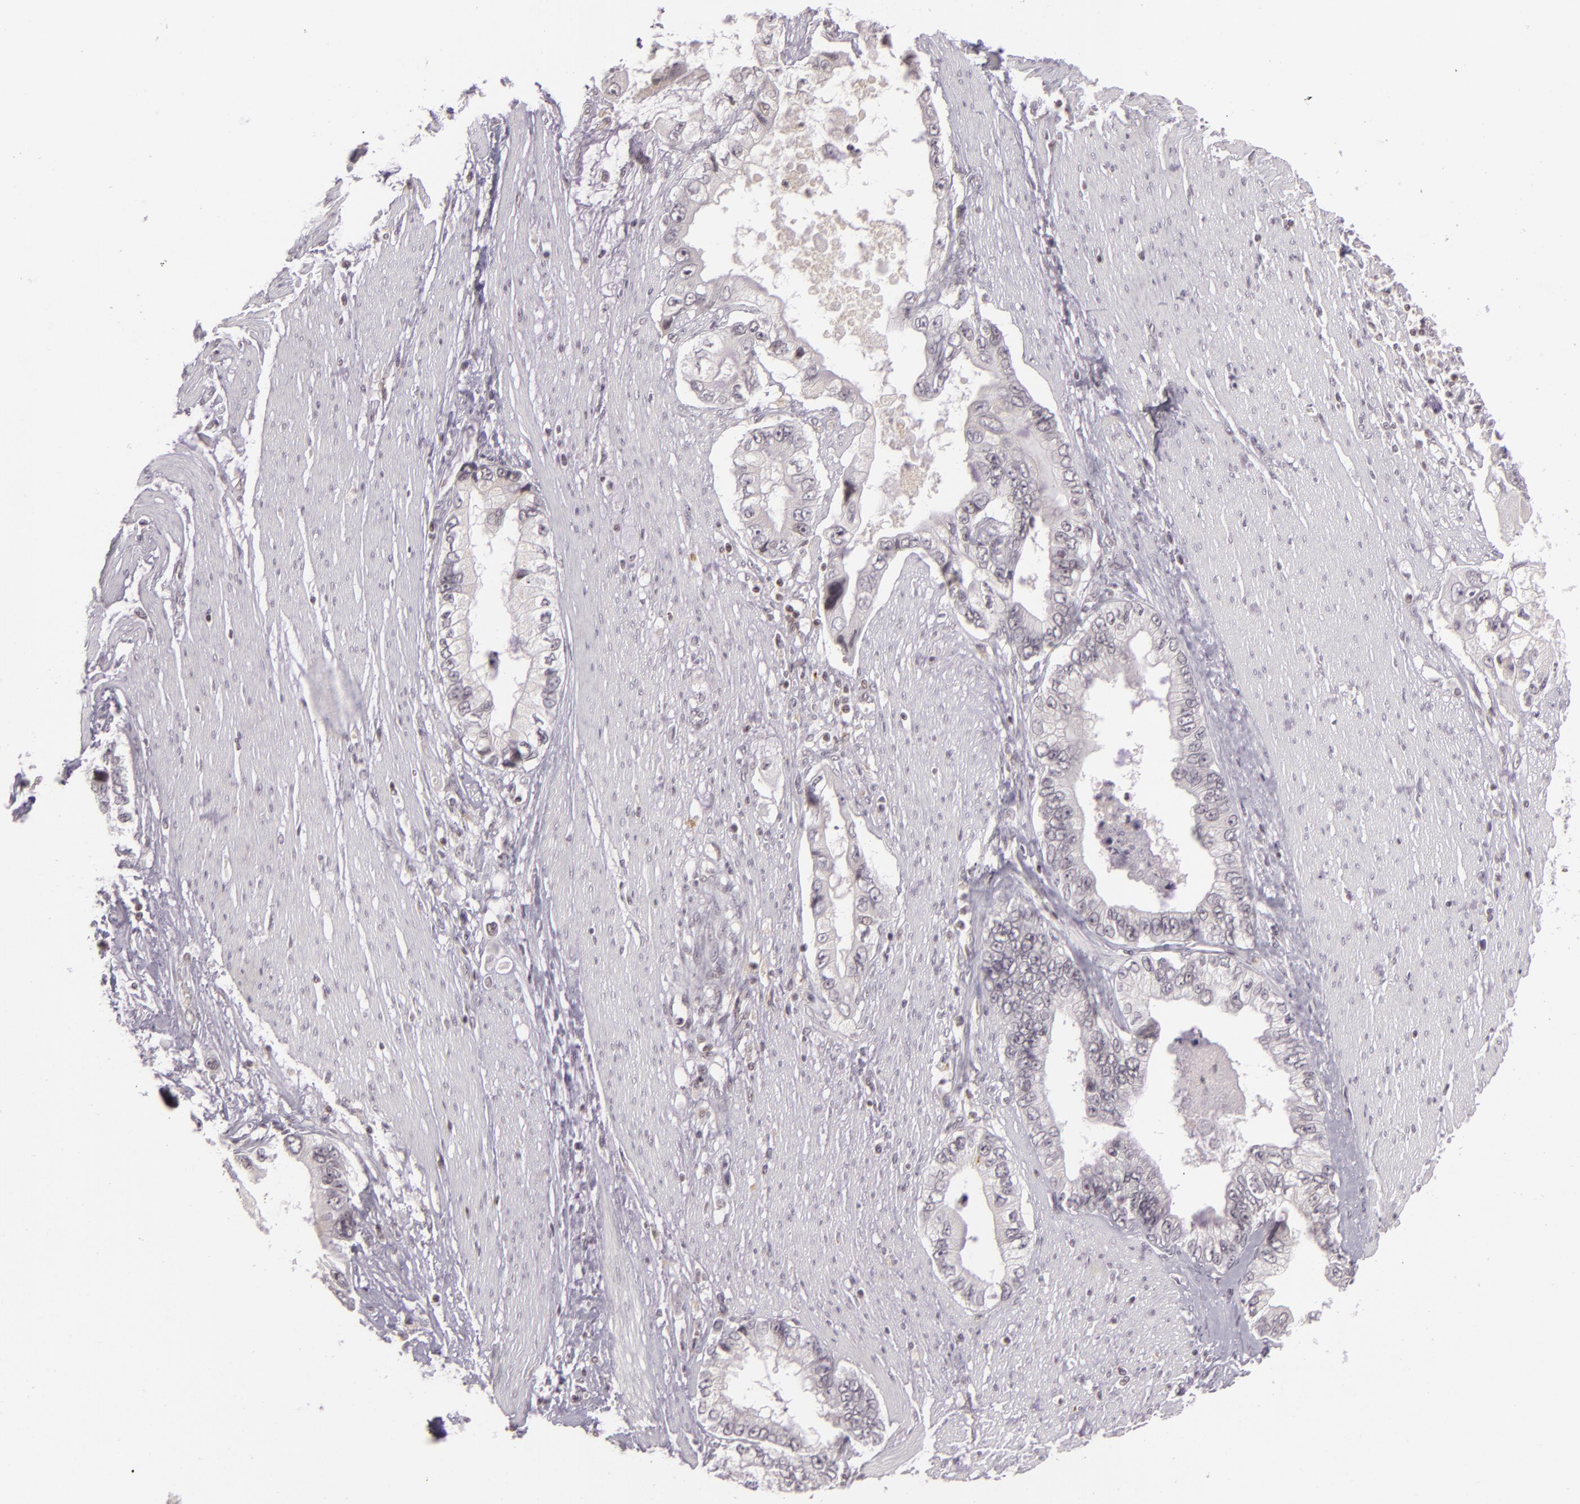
{"staining": {"intensity": "weak", "quantity": "25%-75%", "location": "nuclear"}, "tissue": "pancreatic cancer", "cell_type": "Tumor cells", "image_type": "cancer", "snomed": [{"axis": "morphology", "description": "Adenocarcinoma, NOS"}, {"axis": "topography", "description": "Pancreas"}, {"axis": "topography", "description": "Stomach, upper"}], "caption": "The histopathology image demonstrates a brown stain indicating the presence of a protein in the nuclear of tumor cells in pancreatic cancer (adenocarcinoma). (brown staining indicates protein expression, while blue staining denotes nuclei).", "gene": "ZFX", "patient": {"sex": "male", "age": 77}}